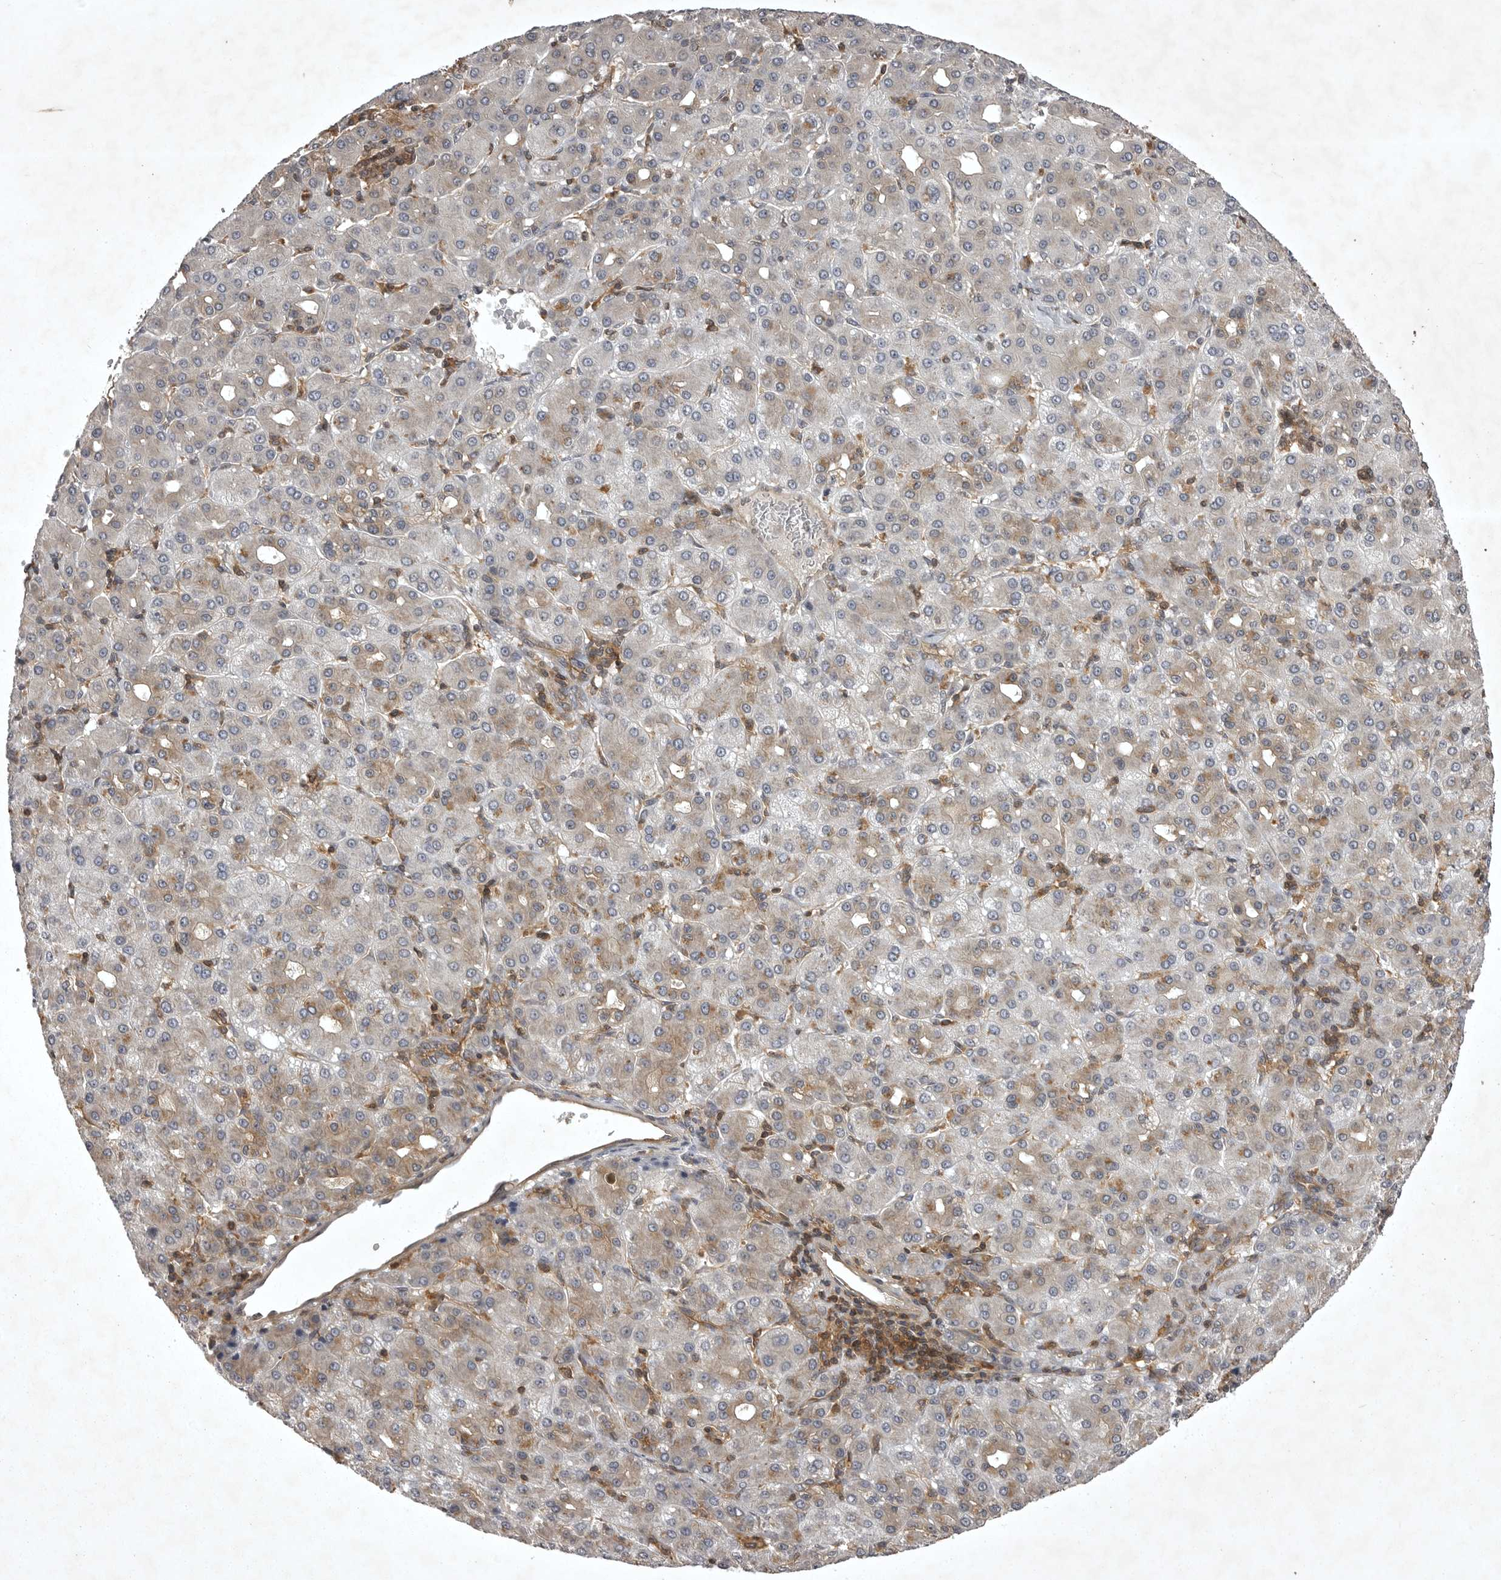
{"staining": {"intensity": "weak", "quantity": "25%-75%", "location": "cytoplasmic/membranous"}, "tissue": "liver cancer", "cell_type": "Tumor cells", "image_type": "cancer", "snomed": [{"axis": "morphology", "description": "Carcinoma, Hepatocellular, NOS"}, {"axis": "topography", "description": "Liver"}], "caption": "Protein expression analysis of human liver cancer reveals weak cytoplasmic/membranous staining in approximately 25%-75% of tumor cells.", "gene": "STK24", "patient": {"sex": "male", "age": 65}}